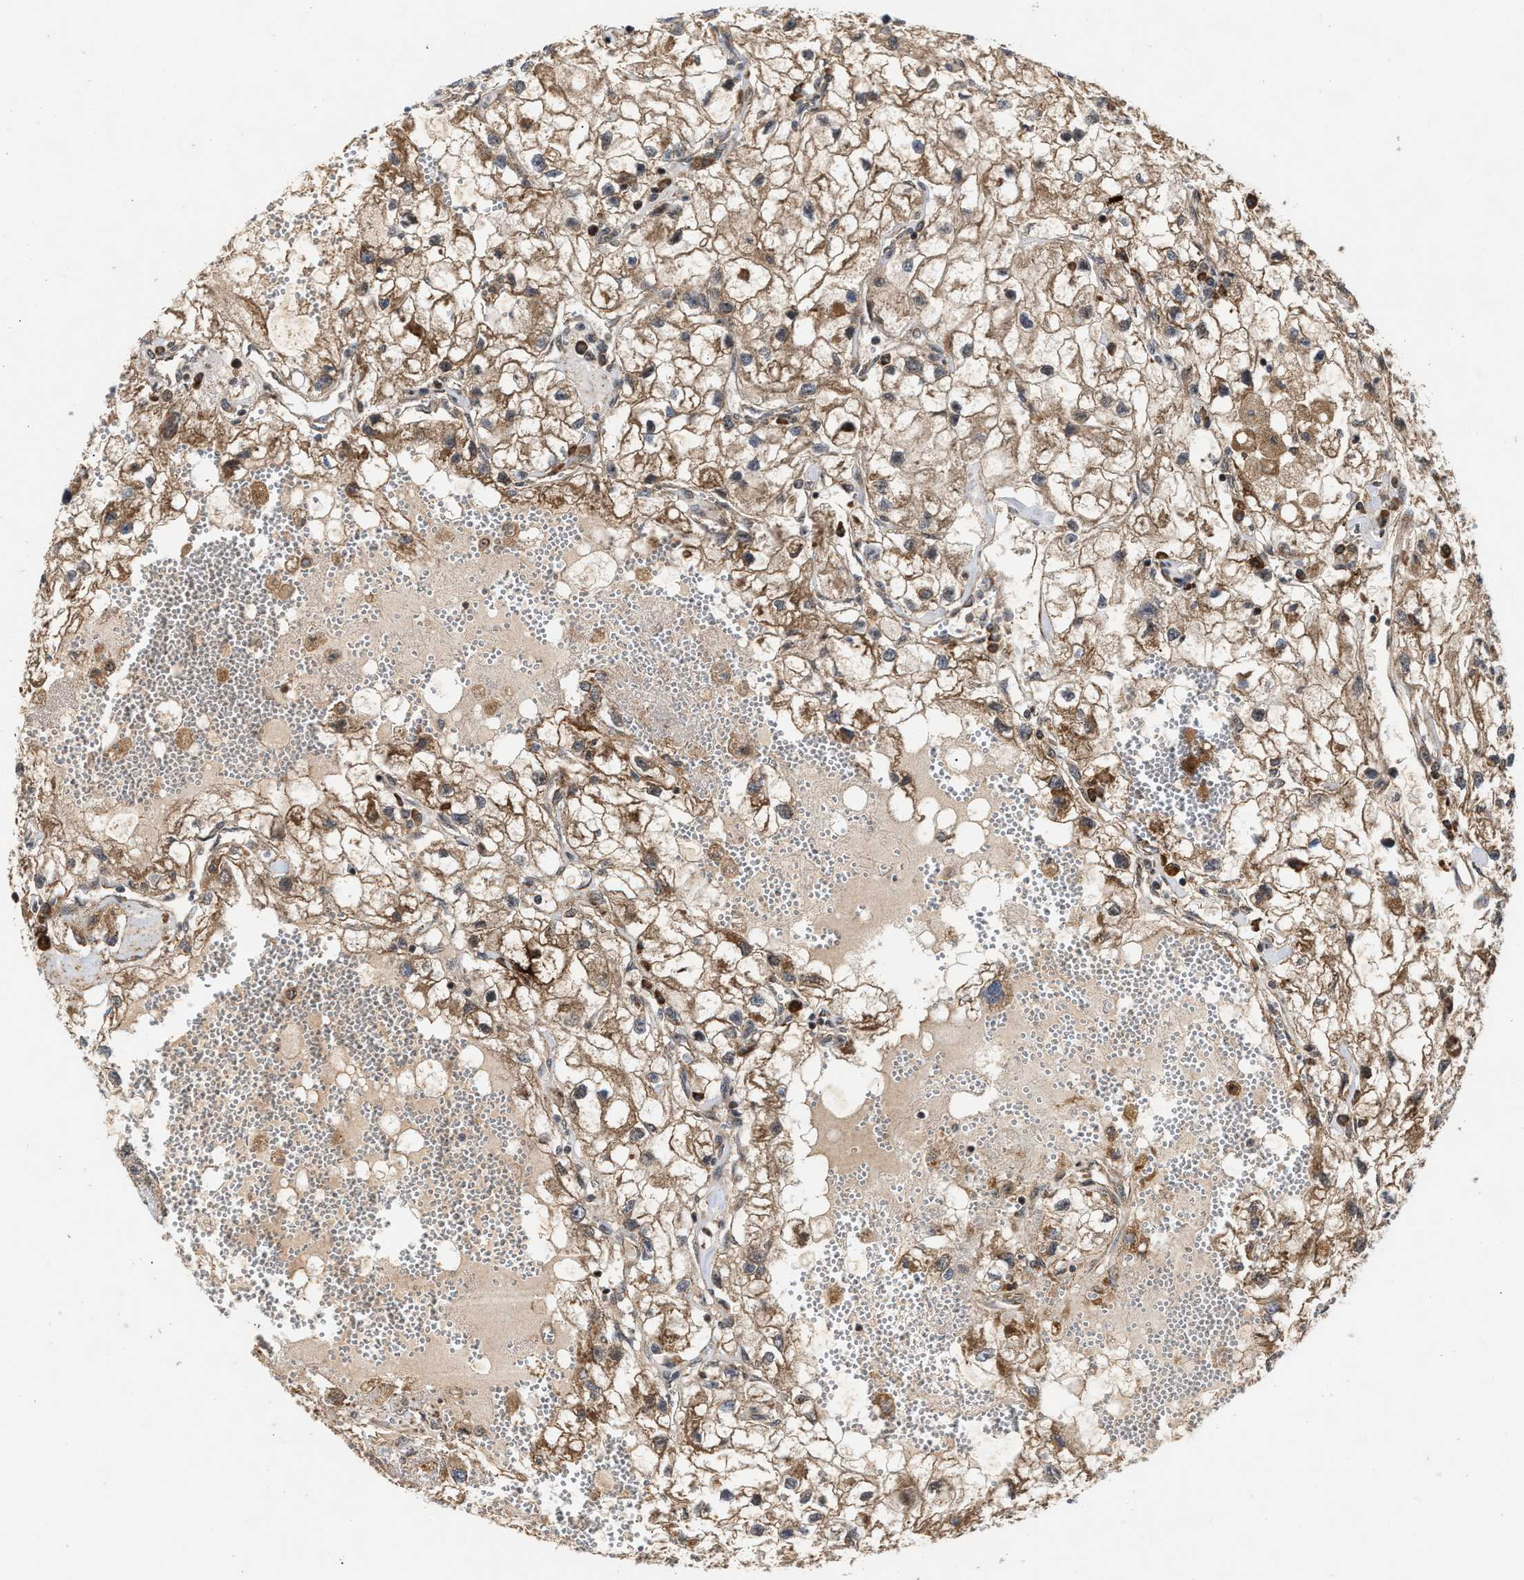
{"staining": {"intensity": "moderate", "quantity": ">75%", "location": "cytoplasmic/membranous"}, "tissue": "renal cancer", "cell_type": "Tumor cells", "image_type": "cancer", "snomed": [{"axis": "morphology", "description": "Adenocarcinoma, NOS"}, {"axis": "topography", "description": "Kidney"}], "caption": "Immunohistochemical staining of human renal cancer (adenocarcinoma) displays moderate cytoplasmic/membranous protein expression in approximately >75% of tumor cells.", "gene": "CFLAR", "patient": {"sex": "female", "age": 70}}